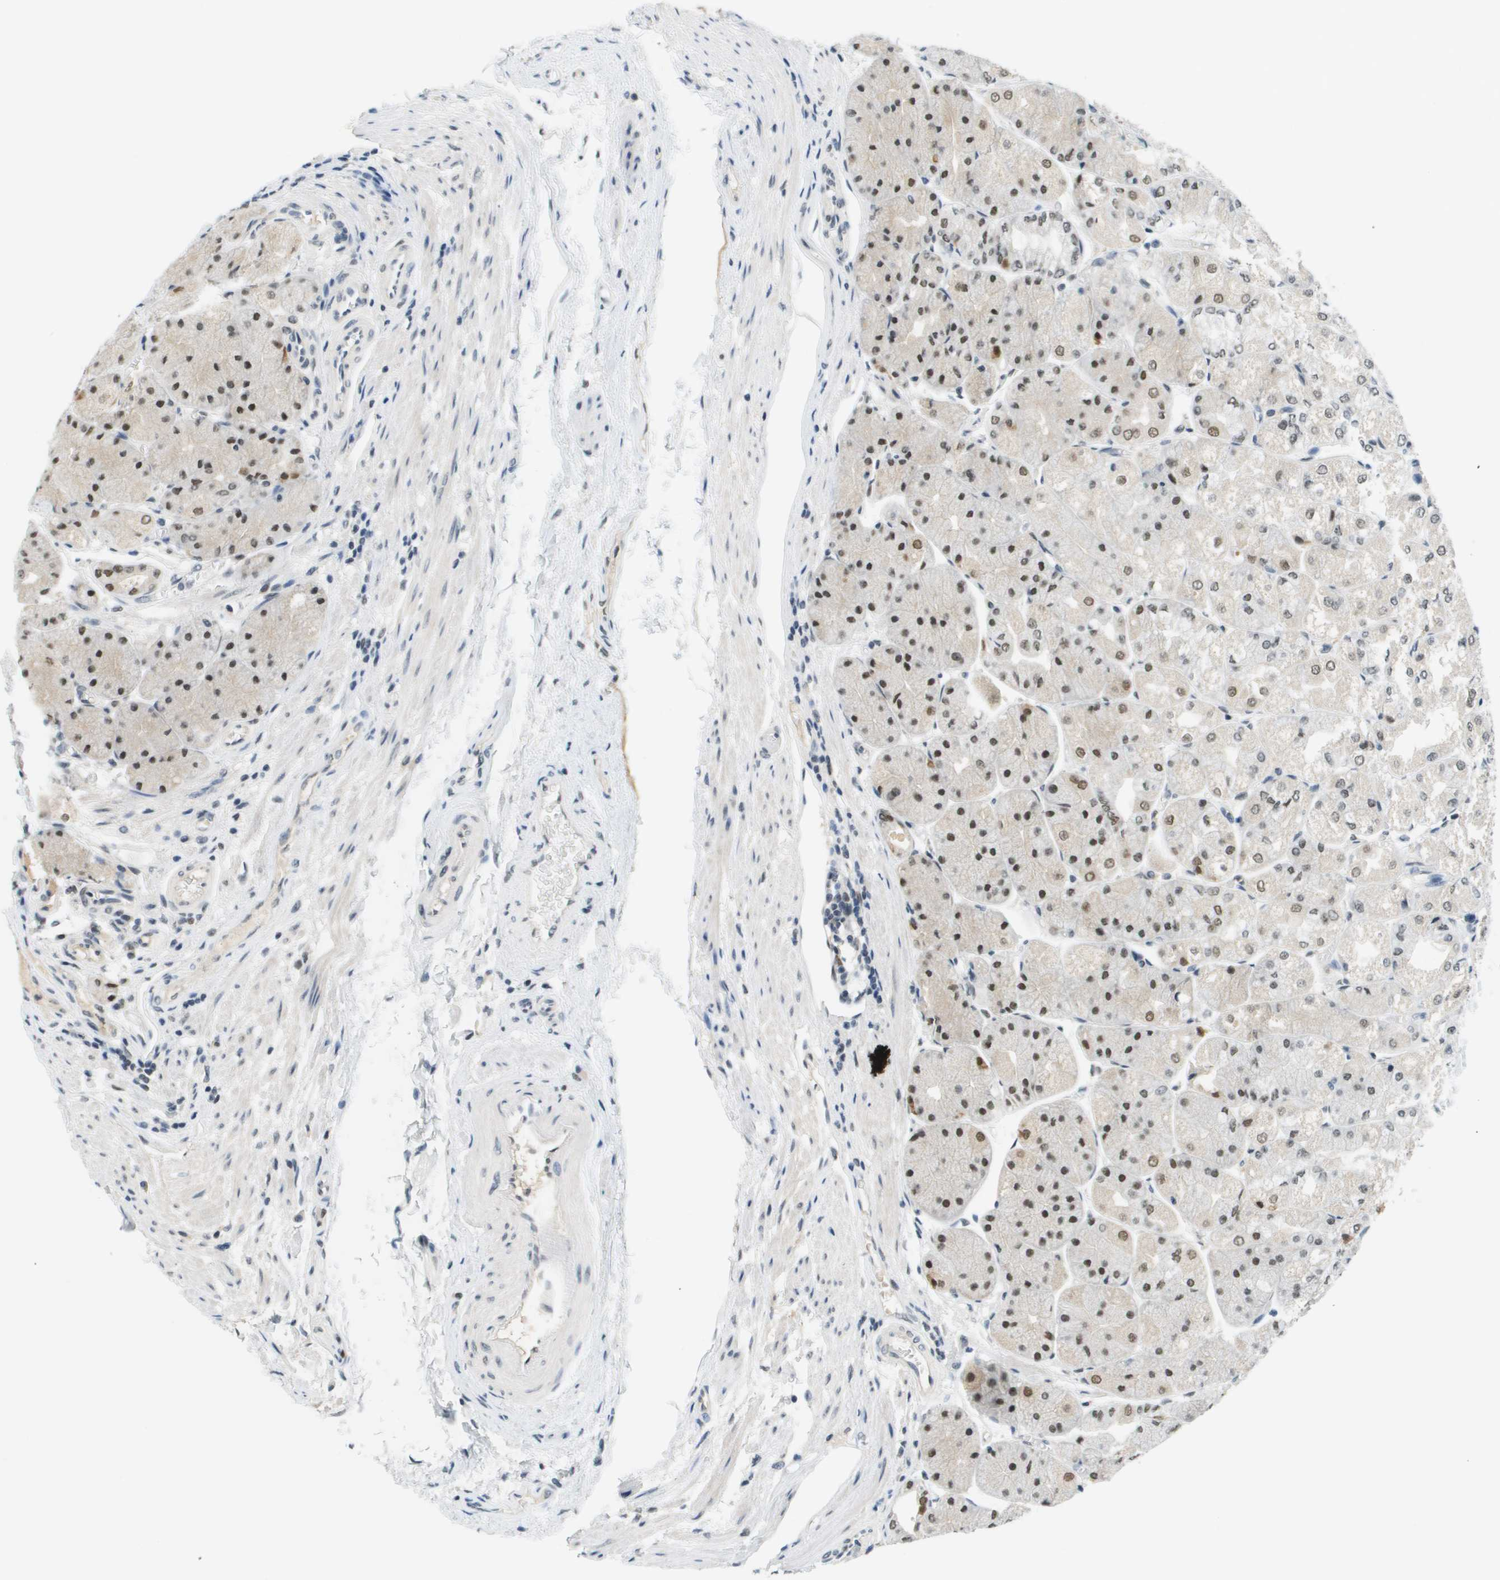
{"staining": {"intensity": "moderate", "quantity": "25%-75%", "location": "nuclear"}, "tissue": "stomach", "cell_type": "Glandular cells", "image_type": "normal", "snomed": [{"axis": "morphology", "description": "Normal tissue, NOS"}, {"axis": "topography", "description": "Stomach, upper"}], "caption": "DAB immunohistochemical staining of unremarkable stomach demonstrates moderate nuclear protein staining in approximately 25%-75% of glandular cells.", "gene": "CBX5", "patient": {"sex": "male", "age": 72}}